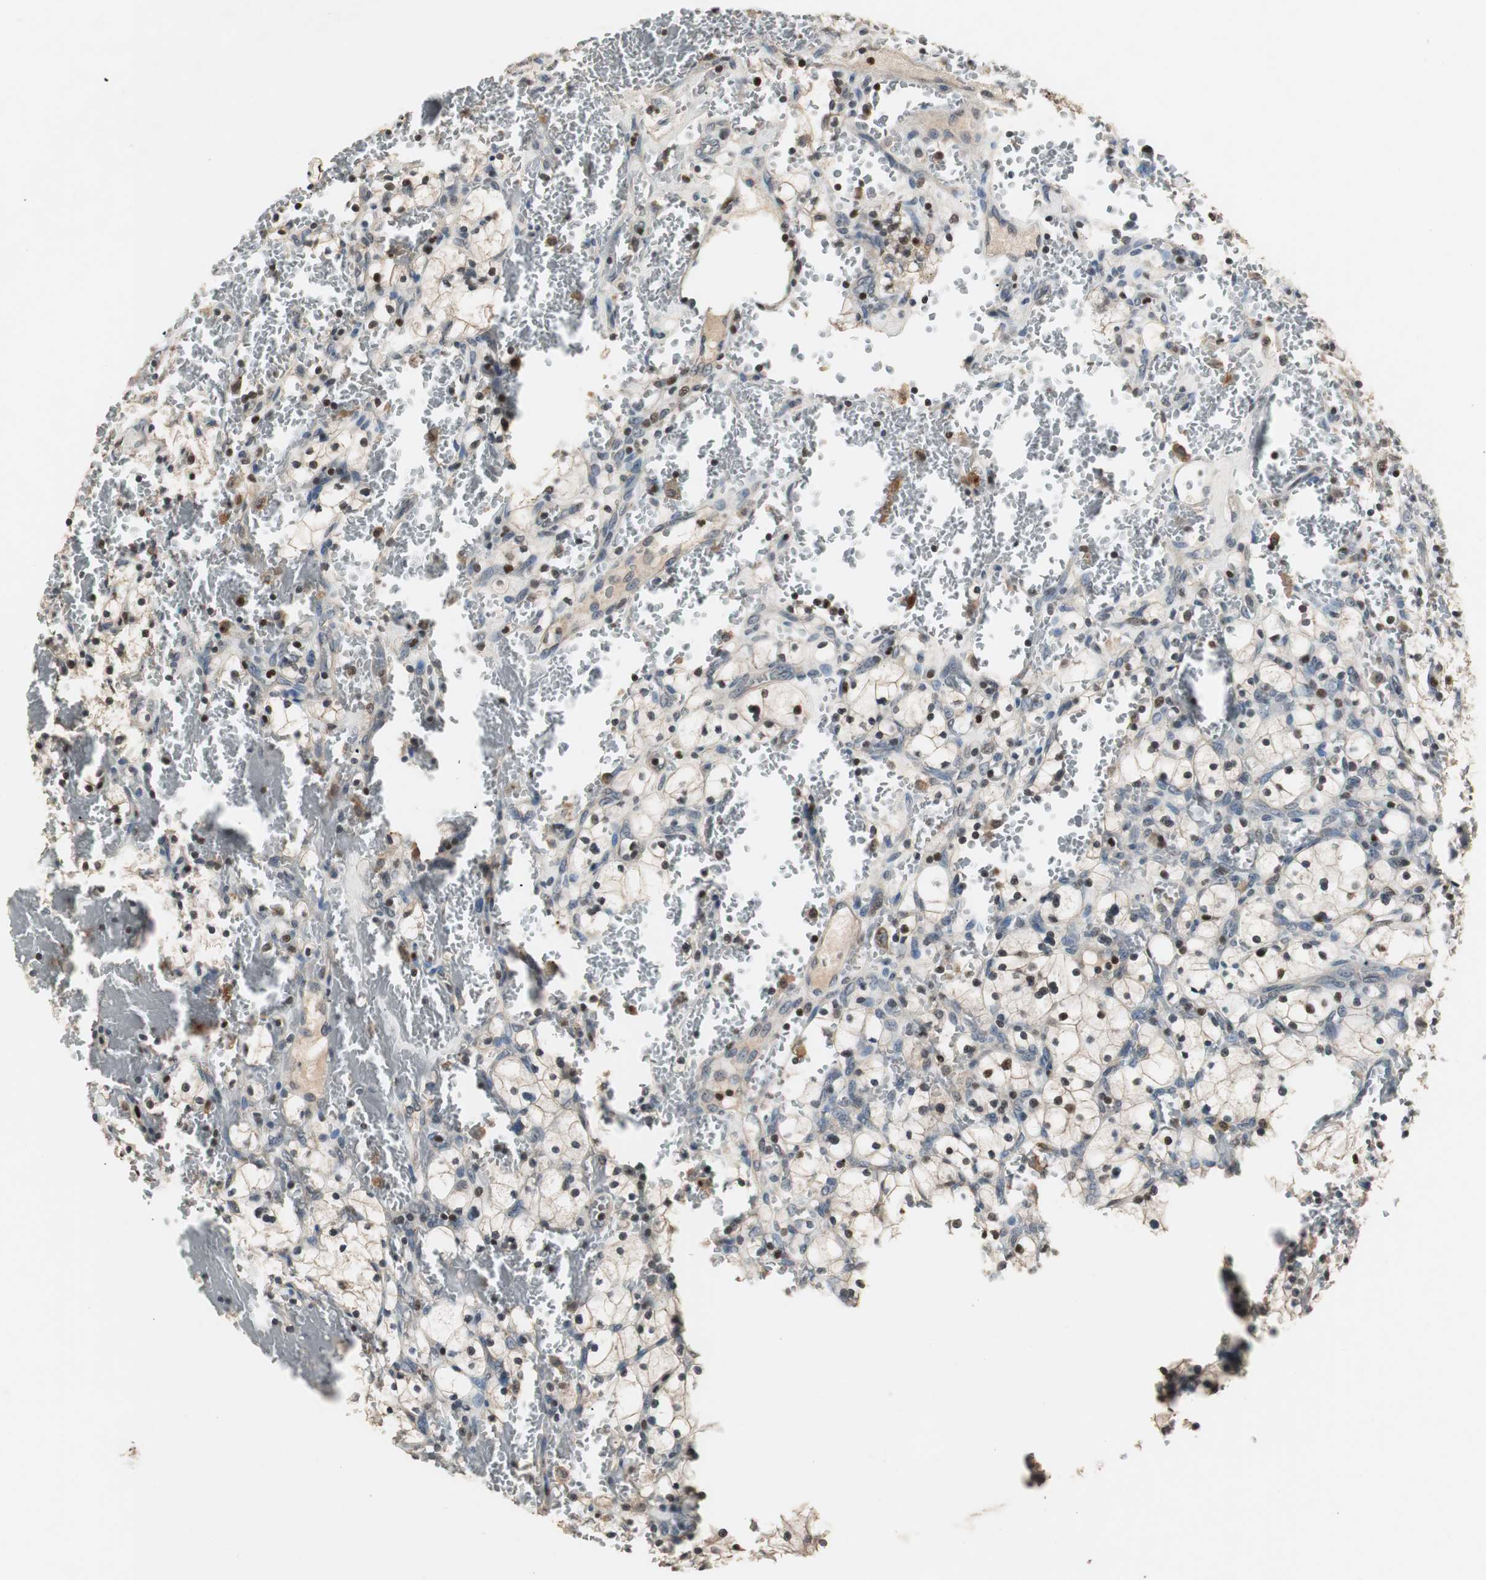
{"staining": {"intensity": "strong", "quantity": "<25%", "location": "nuclear"}, "tissue": "renal cancer", "cell_type": "Tumor cells", "image_type": "cancer", "snomed": [{"axis": "morphology", "description": "Adenocarcinoma, NOS"}, {"axis": "topography", "description": "Kidney"}], "caption": "Adenocarcinoma (renal) was stained to show a protein in brown. There is medium levels of strong nuclear positivity in about <25% of tumor cells. (Stains: DAB (3,3'-diaminobenzidine) in brown, nuclei in blue, Microscopy: brightfield microscopy at high magnification).", "gene": "FEN1", "patient": {"sex": "female", "age": 83}}